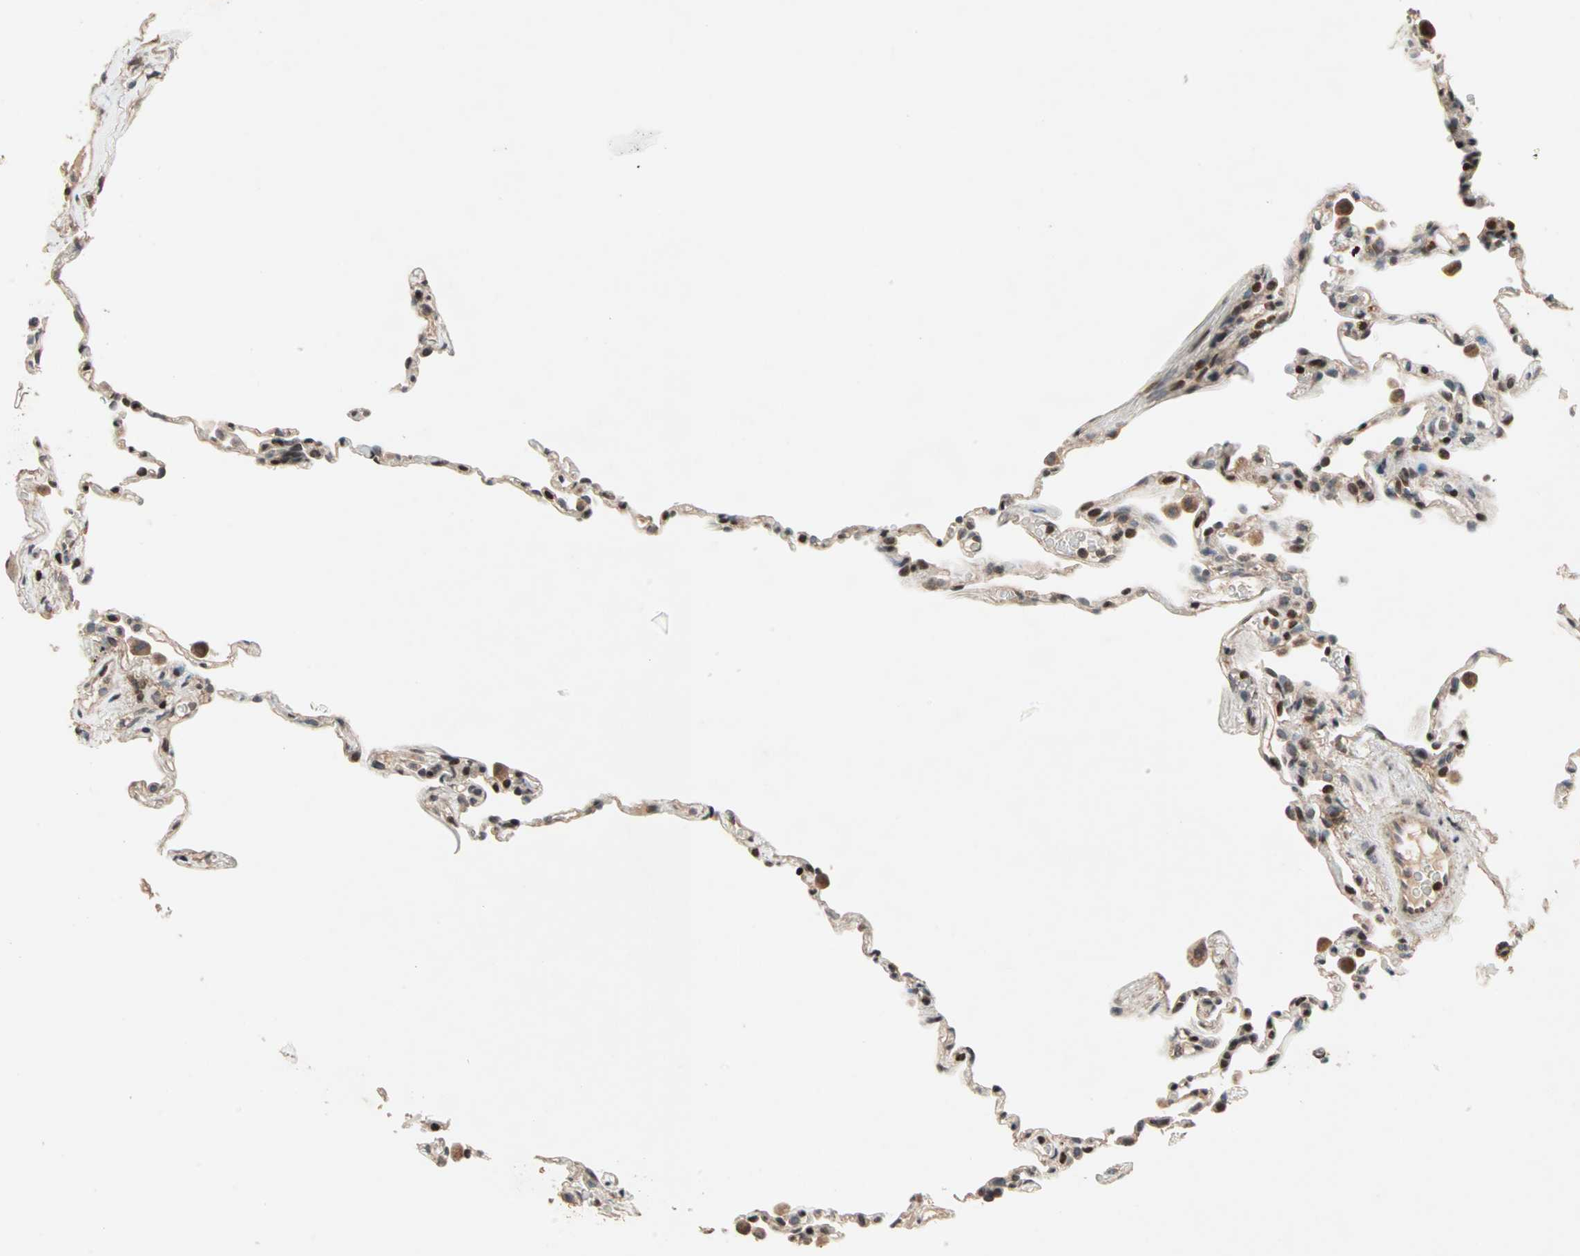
{"staining": {"intensity": "strong", "quantity": ">75%", "location": "nuclear"}, "tissue": "lung", "cell_type": "Alveolar cells", "image_type": "normal", "snomed": [{"axis": "morphology", "description": "Normal tissue, NOS"}, {"axis": "topography", "description": "Lung"}], "caption": "Normal lung reveals strong nuclear expression in about >75% of alveolar cells, visualized by immunohistochemistry.", "gene": "HECW1", "patient": {"sex": "male", "age": 59}}